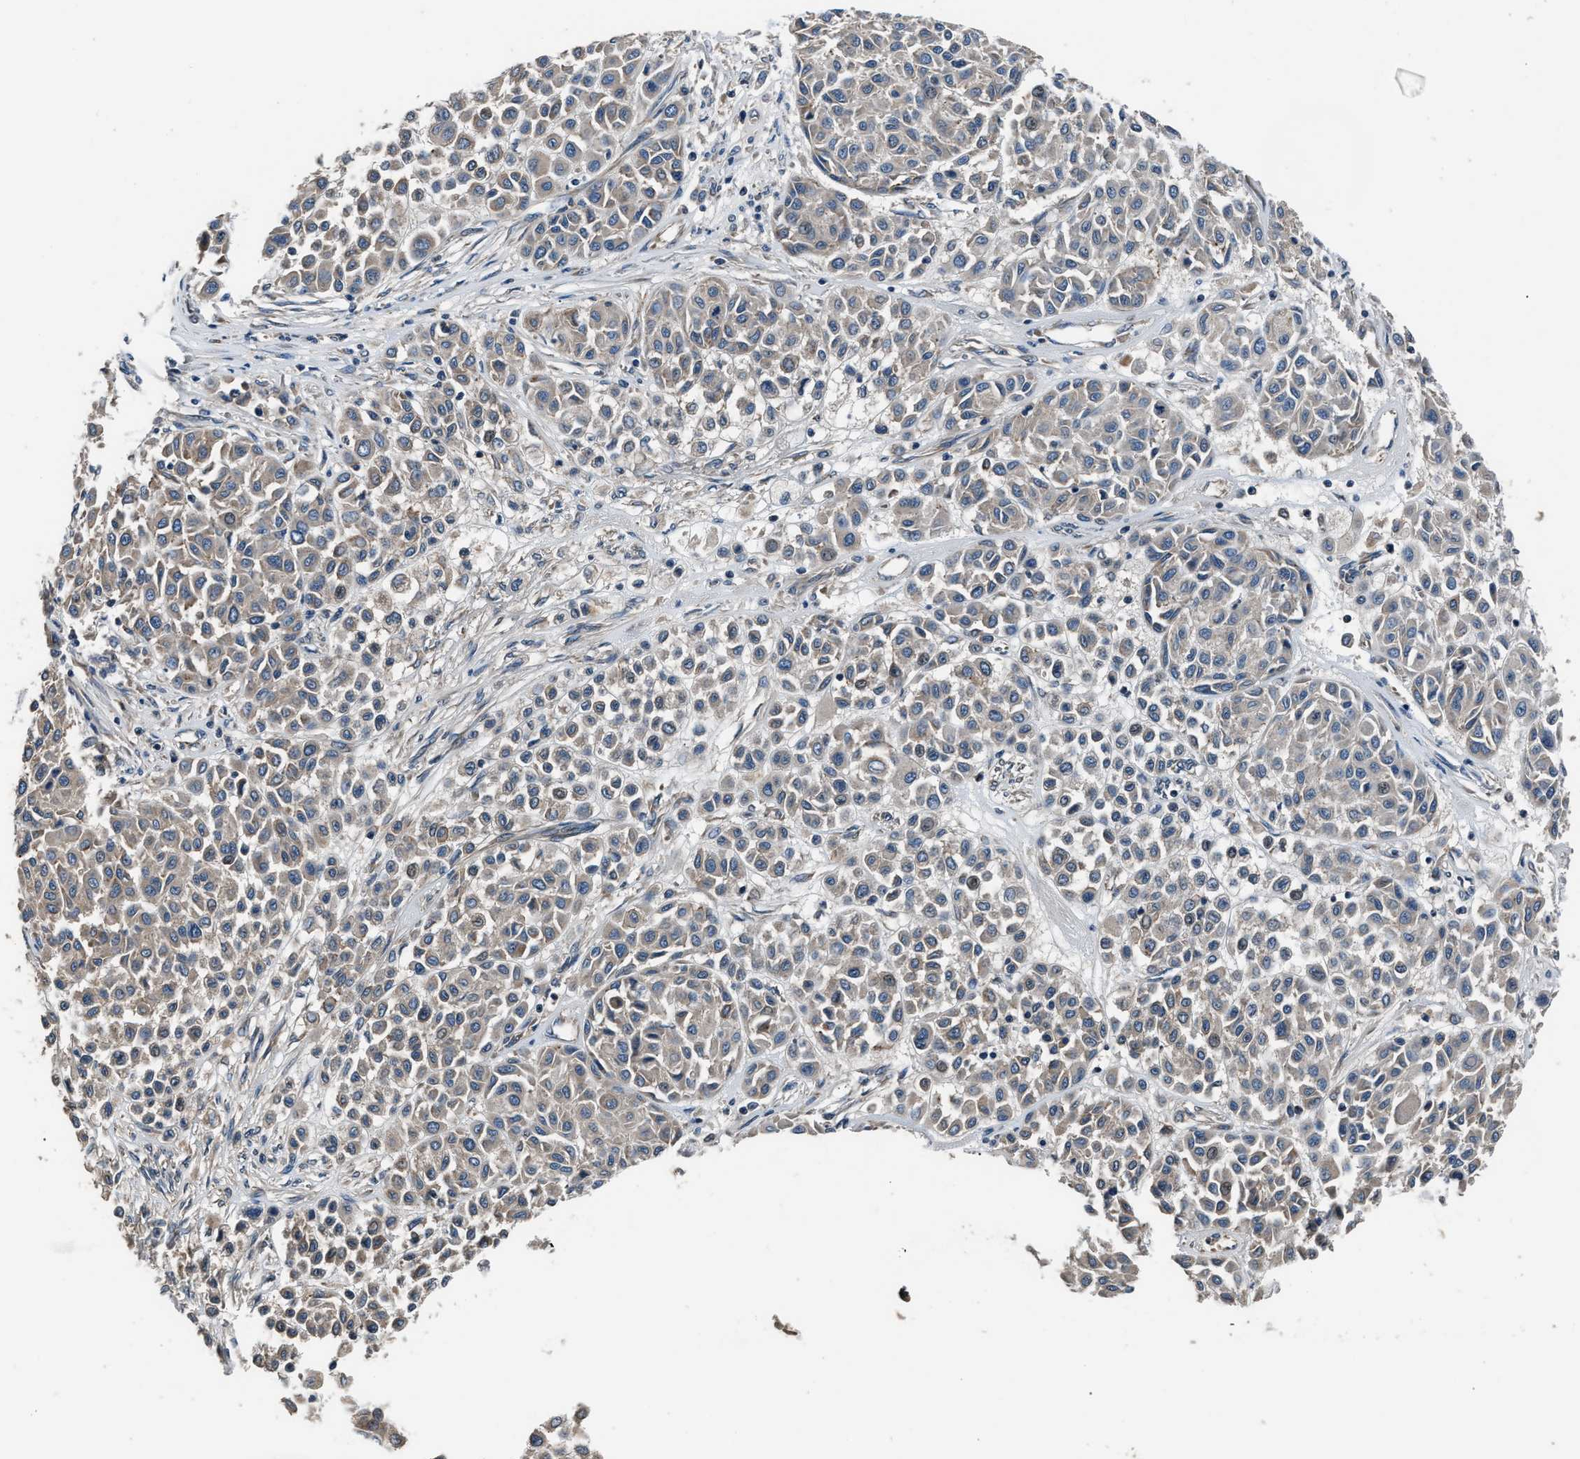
{"staining": {"intensity": "weak", "quantity": "25%-75%", "location": "cytoplasmic/membranous"}, "tissue": "melanoma", "cell_type": "Tumor cells", "image_type": "cancer", "snomed": [{"axis": "morphology", "description": "Malignant melanoma, Metastatic site"}, {"axis": "topography", "description": "Soft tissue"}], "caption": "Protein expression analysis of human malignant melanoma (metastatic site) reveals weak cytoplasmic/membranous expression in approximately 25%-75% of tumor cells. The staining was performed using DAB, with brown indicating positive protein expression. Nuclei are stained blue with hematoxylin.", "gene": "IMPDH2", "patient": {"sex": "male", "age": 41}}